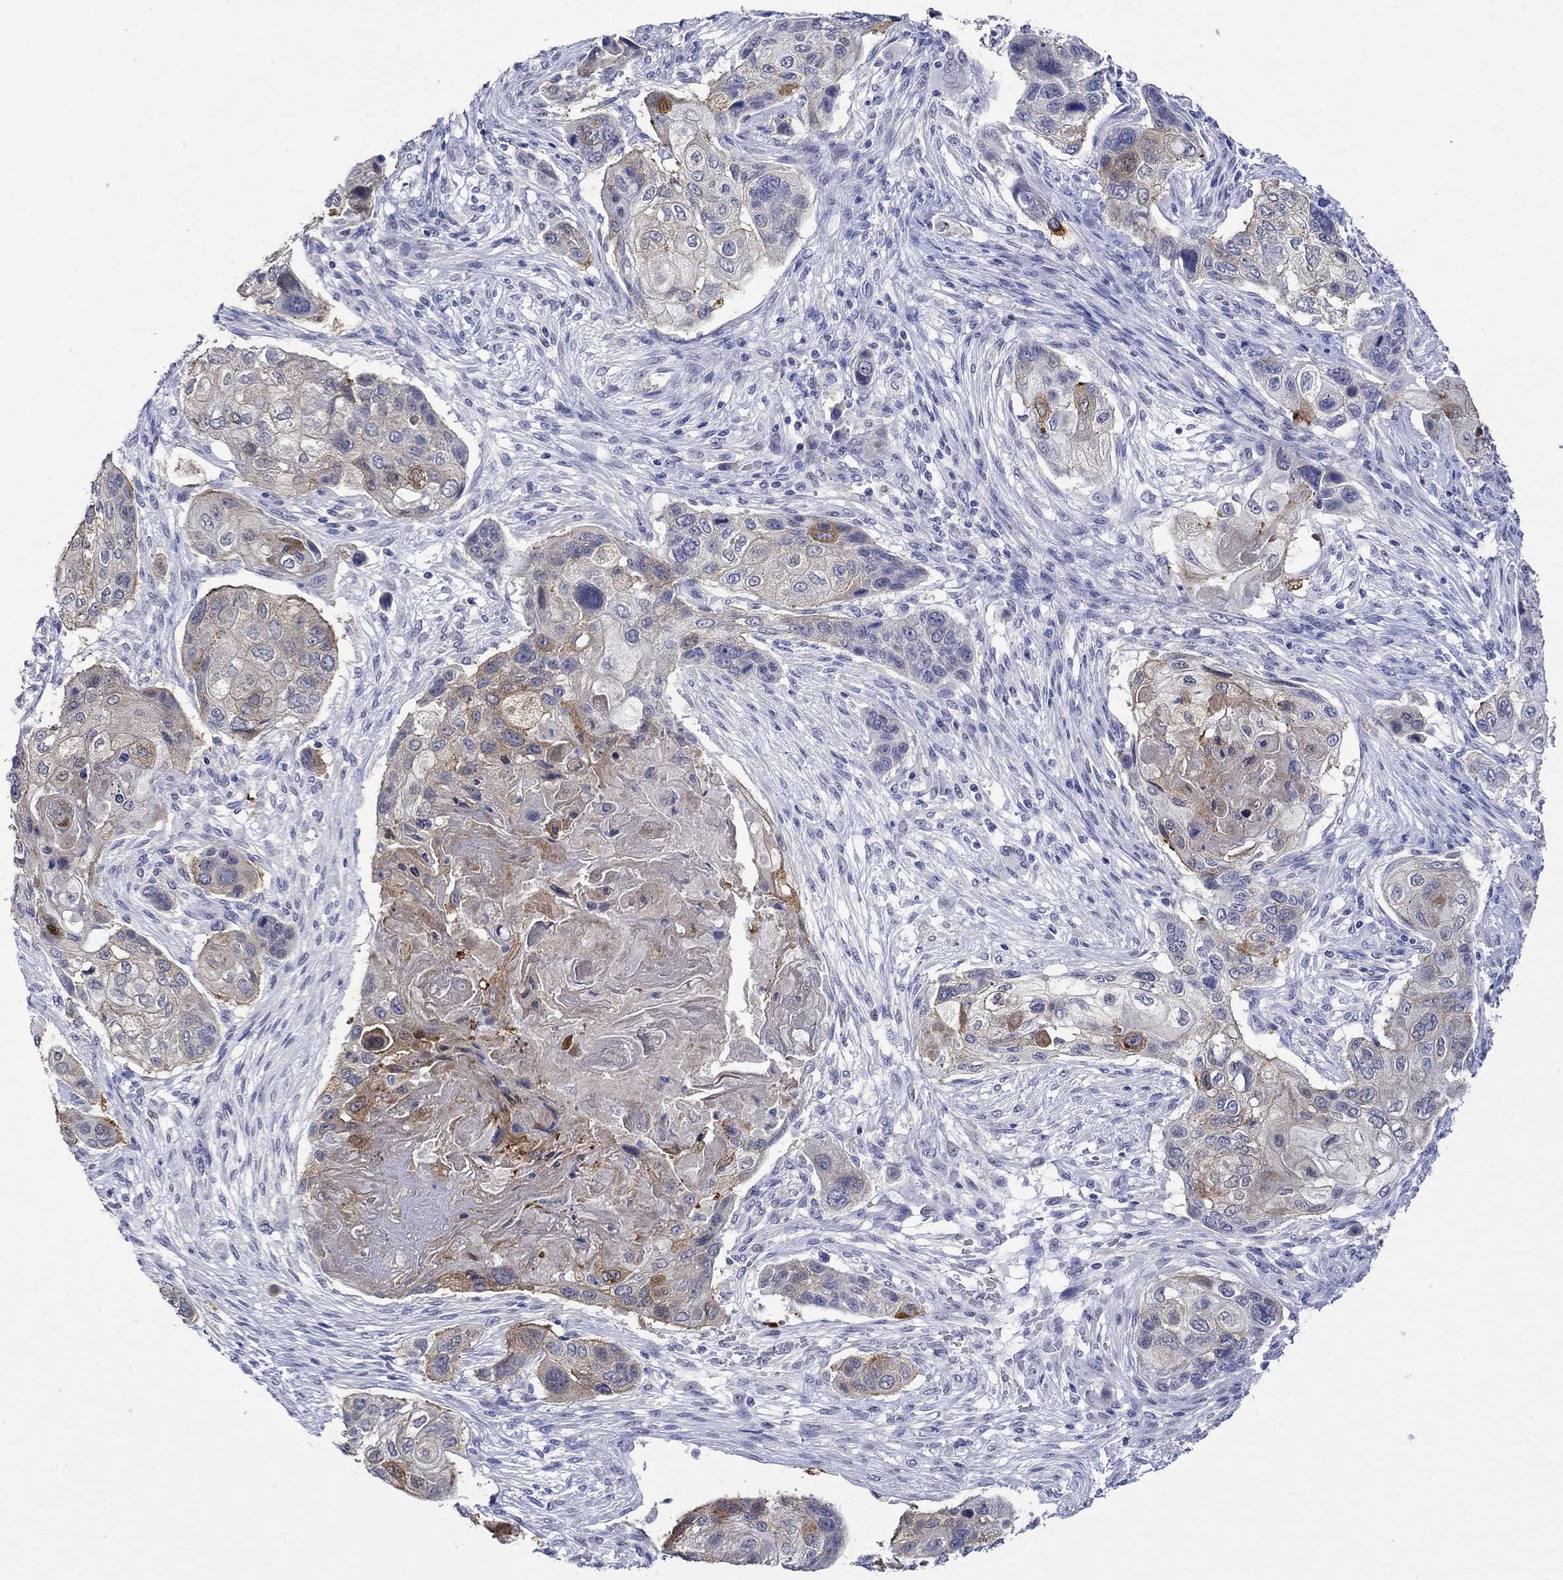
{"staining": {"intensity": "moderate", "quantity": "<25%", "location": "cytoplasmic/membranous"}, "tissue": "lung cancer", "cell_type": "Tumor cells", "image_type": "cancer", "snomed": [{"axis": "morphology", "description": "Normal tissue, NOS"}, {"axis": "morphology", "description": "Squamous cell carcinoma, NOS"}, {"axis": "topography", "description": "Bronchus"}, {"axis": "topography", "description": "Lung"}], "caption": "IHC of human lung cancer reveals low levels of moderate cytoplasmic/membranous staining in approximately <25% of tumor cells.", "gene": "CRYAB", "patient": {"sex": "male", "age": 69}}